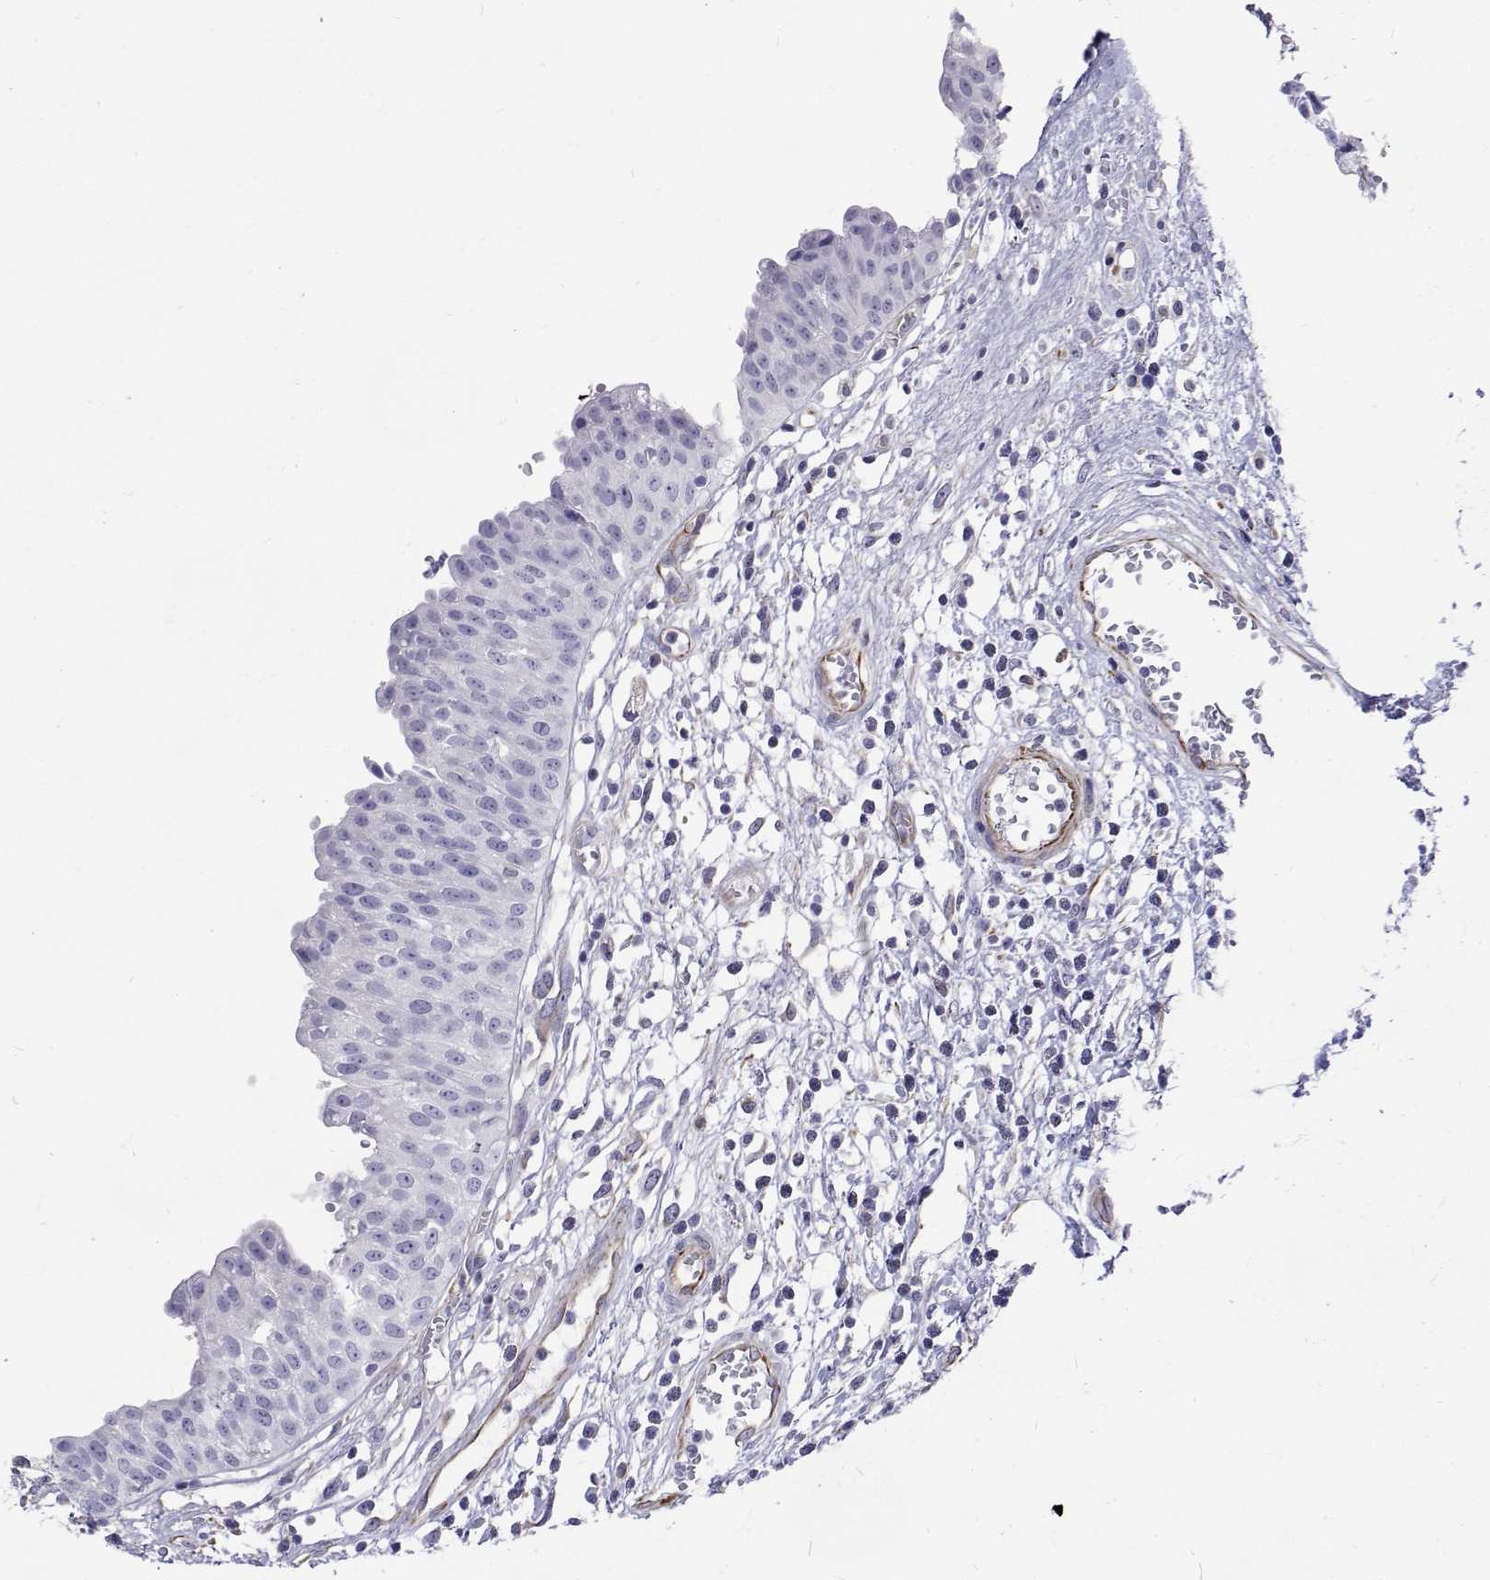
{"staining": {"intensity": "negative", "quantity": "none", "location": "none"}, "tissue": "urinary bladder", "cell_type": "Urothelial cells", "image_type": "normal", "snomed": [{"axis": "morphology", "description": "Normal tissue, NOS"}, {"axis": "topography", "description": "Urinary bladder"}], "caption": "DAB (3,3'-diaminobenzidine) immunohistochemical staining of unremarkable urinary bladder shows no significant expression in urothelial cells.", "gene": "OPRPN", "patient": {"sex": "male", "age": 64}}